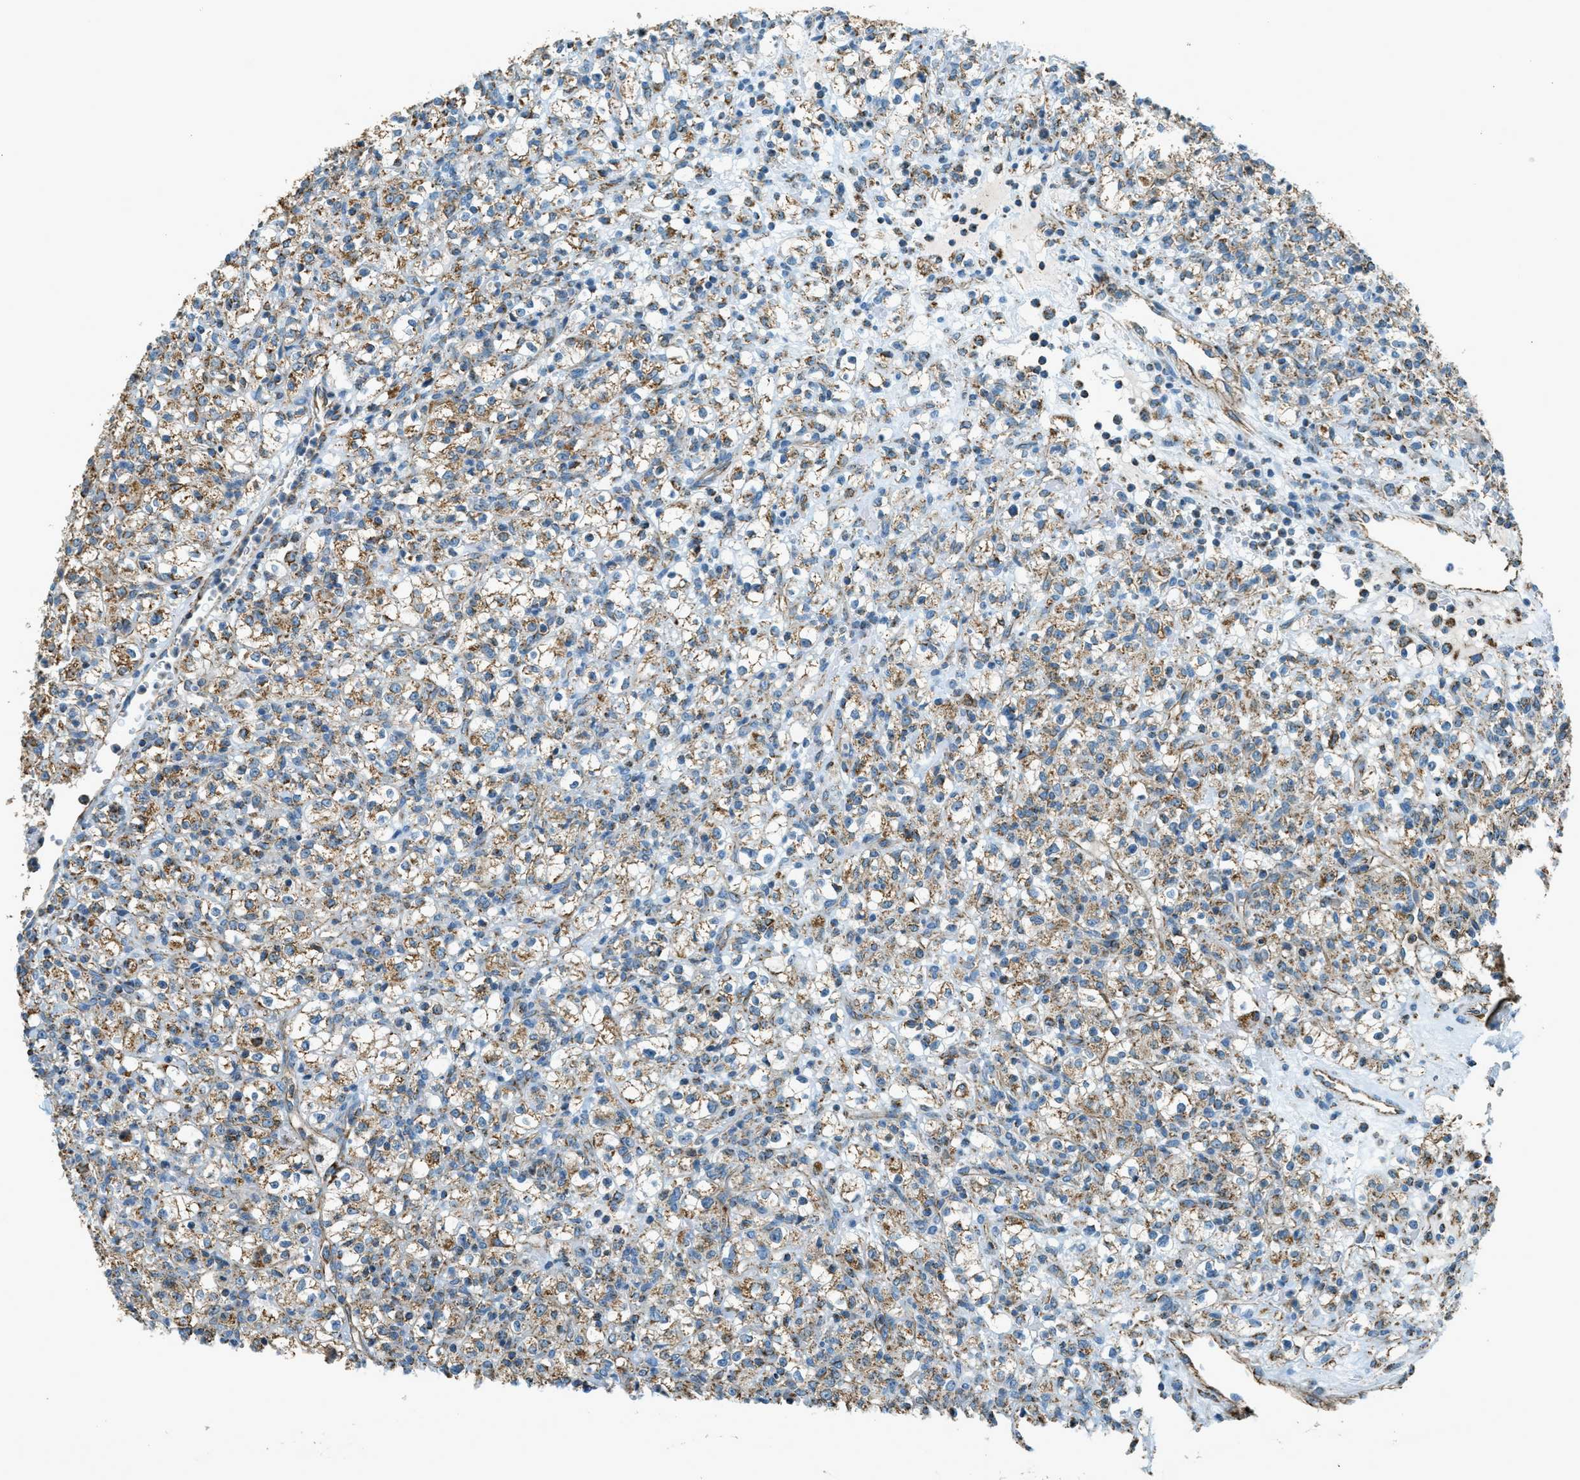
{"staining": {"intensity": "moderate", "quantity": "25%-75%", "location": "cytoplasmic/membranous"}, "tissue": "renal cancer", "cell_type": "Tumor cells", "image_type": "cancer", "snomed": [{"axis": "morphology", "description": "Normal tissue, NOS"}, {"axis": "morphology", "description": "Adenocarcinoma, NOS"}, {"axis": "topography", "description": "Kidney"}], "caption": "Immunohistochemistry (IHC) histopathology image of human renal cancer stained for a protein (brown), which reveals medium levels of moderate cytoplasmic/membranous expression in about 25%-75% of tumor cells.", "gene": "CHST15", "patient": {"sex": "female", "age": 72}}